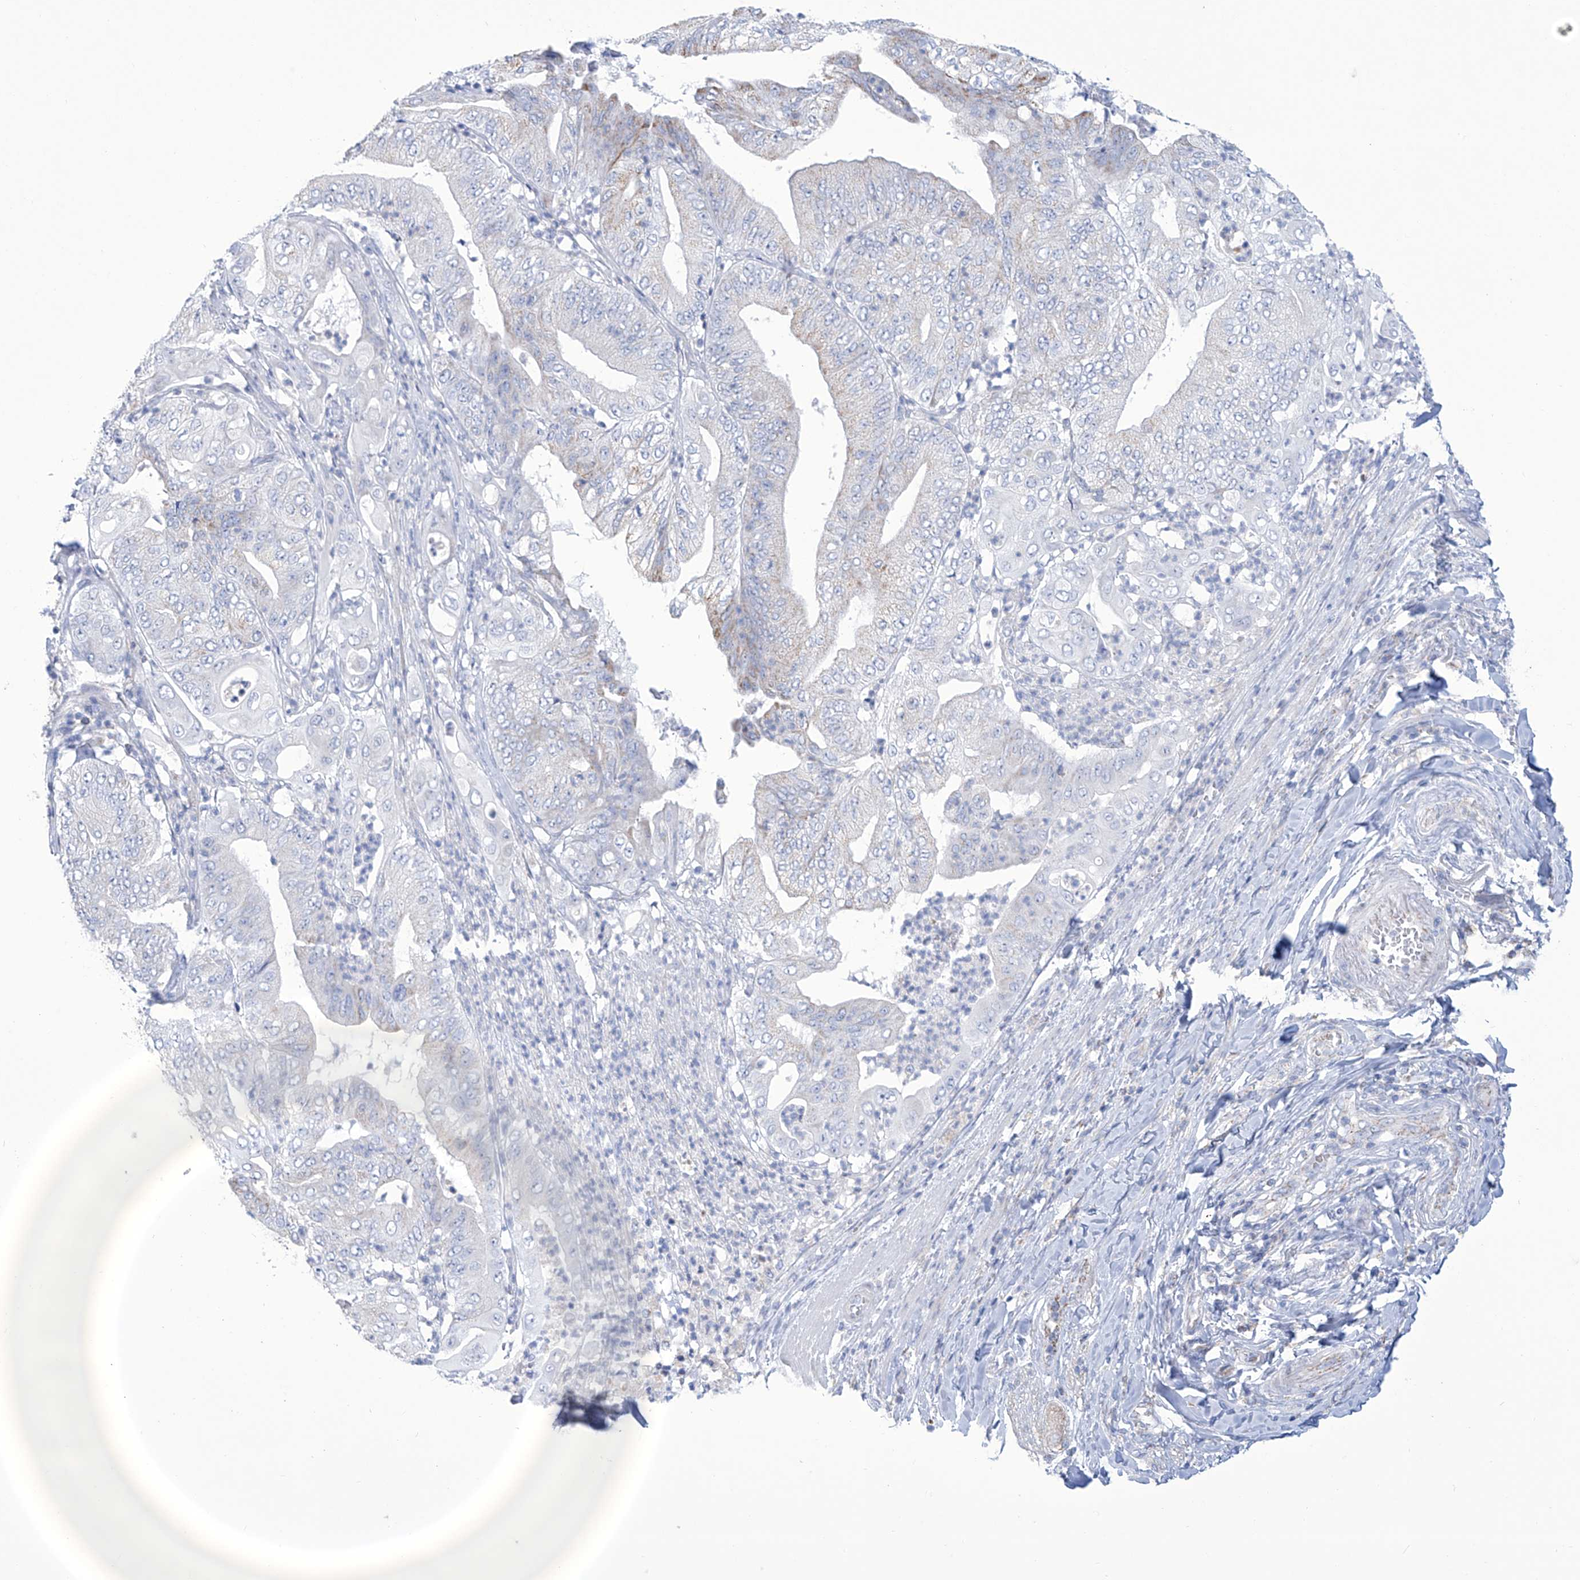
{"staining": {"intensity": "moderate", "quantity": "<25%", "location": "cytoplasmic/membranous"}, "tissue": "pancreatic cancer", "cell_type": "Tumor cells", "image_type": "cancer", "snomed": [{"axis": "morphology", "description": "Adenocarcinoma, NOS"}, {"axis": "topography", "description": "Pancreas"}], "caption": "Adenocarcinoma (pancreatic) stained with a brown dye exhibits moderate cytoplasmic/membranous positive staining in approximately <25% of tumor cells.", "gene": "ALDH6A1", "patient": {"sex": "female", "age": 77}}